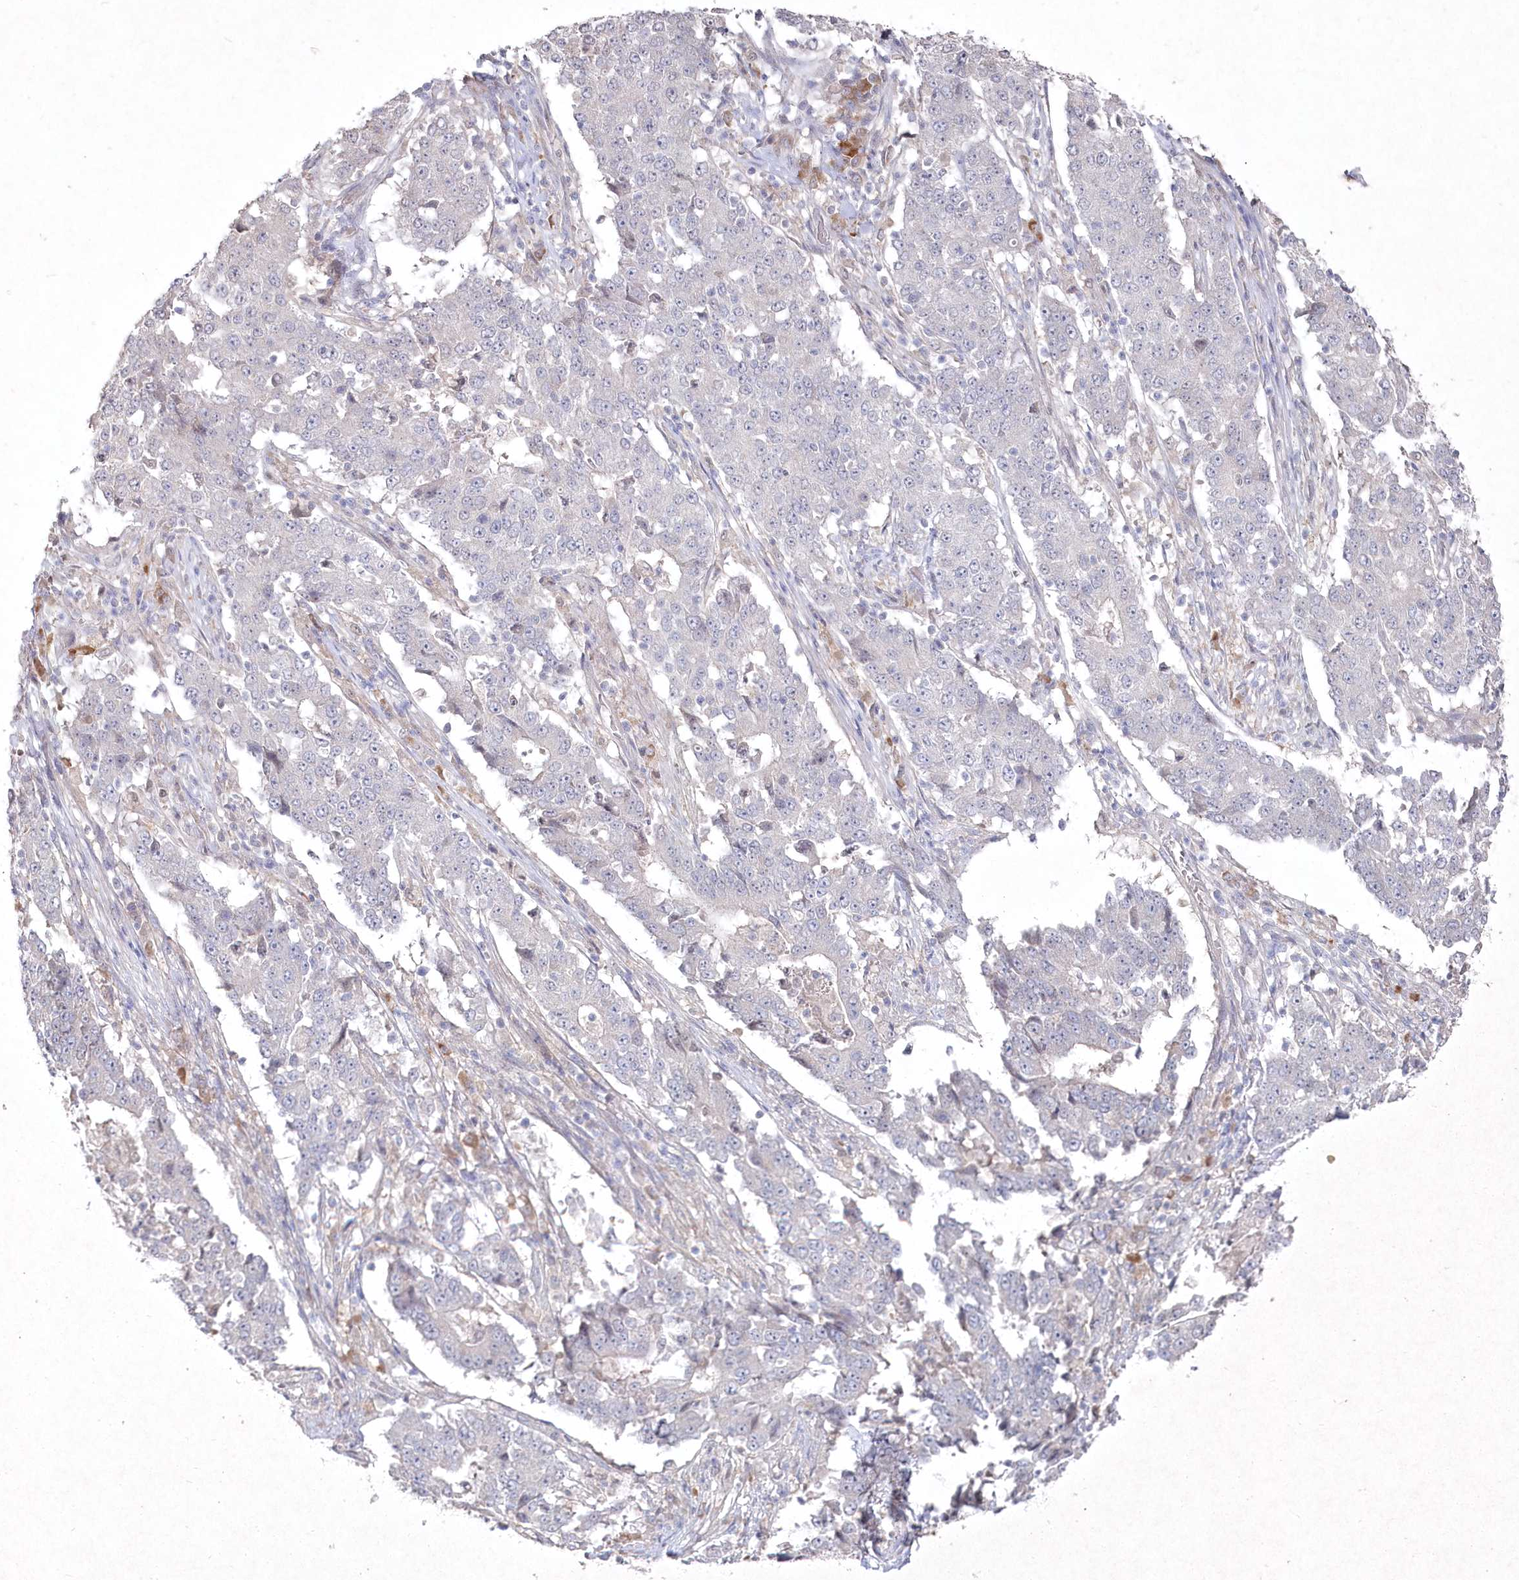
{"staining": {"intensity": "negative", "quantity": "none", "location": "none"}, "tissue": "stomach cancer", "cell_type": "Tumor cells", "image_type": "cancer", "snomed": [{"axis": "morphology", "description": "Adenocarcinoma, NOS"}, {"axis": "topography", "description": "Stomach"}], "caption": "The image displays no staining of tumor cells in stomach adenocarcinoma.", "gene": "TGFBRAP1", "patient": {"sex": "male", "age": 59}}